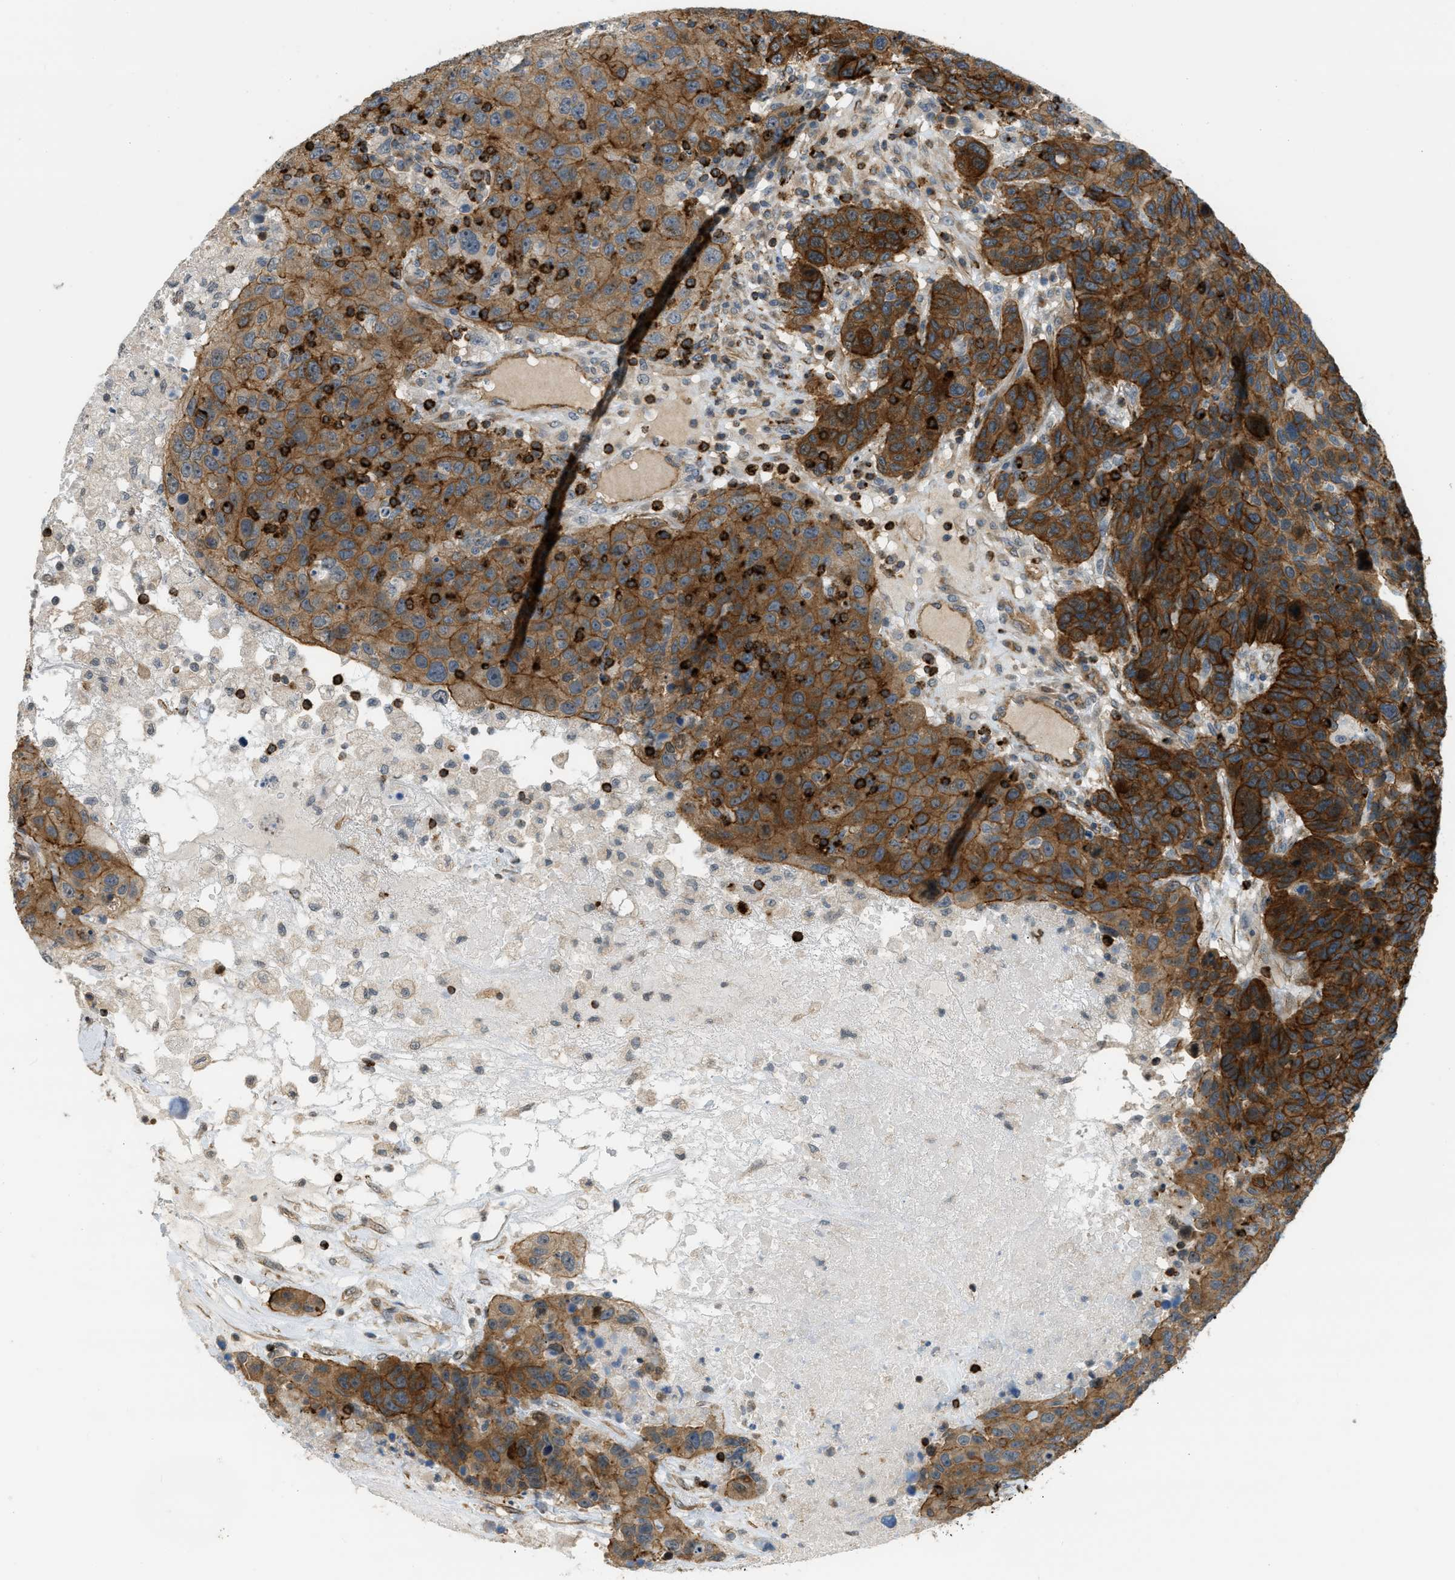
{"staining": {"intensity": "strong", "quantity": ">75%", "location": "cytoplasmic/membranous"}, "tissue": "breast cancer", "cell_type": "Tumor cells", "image_type": "cancer", "snomed": [{"axis": "morphology", "description": "Duct carcinoma"}, {"axis": "topography", "description": "Breast"}], "caption": "Protein analysis of breast cancer (invasive ductal carcinoma) tissue demonstrates strong cytoplasmic/membranous staining in about >75% of tumor cells. (Brightfield microscopy of DAB IHC at high magnification).", "gene": "KIAA1671", "patient": {"sex": "female", "age": 37}}